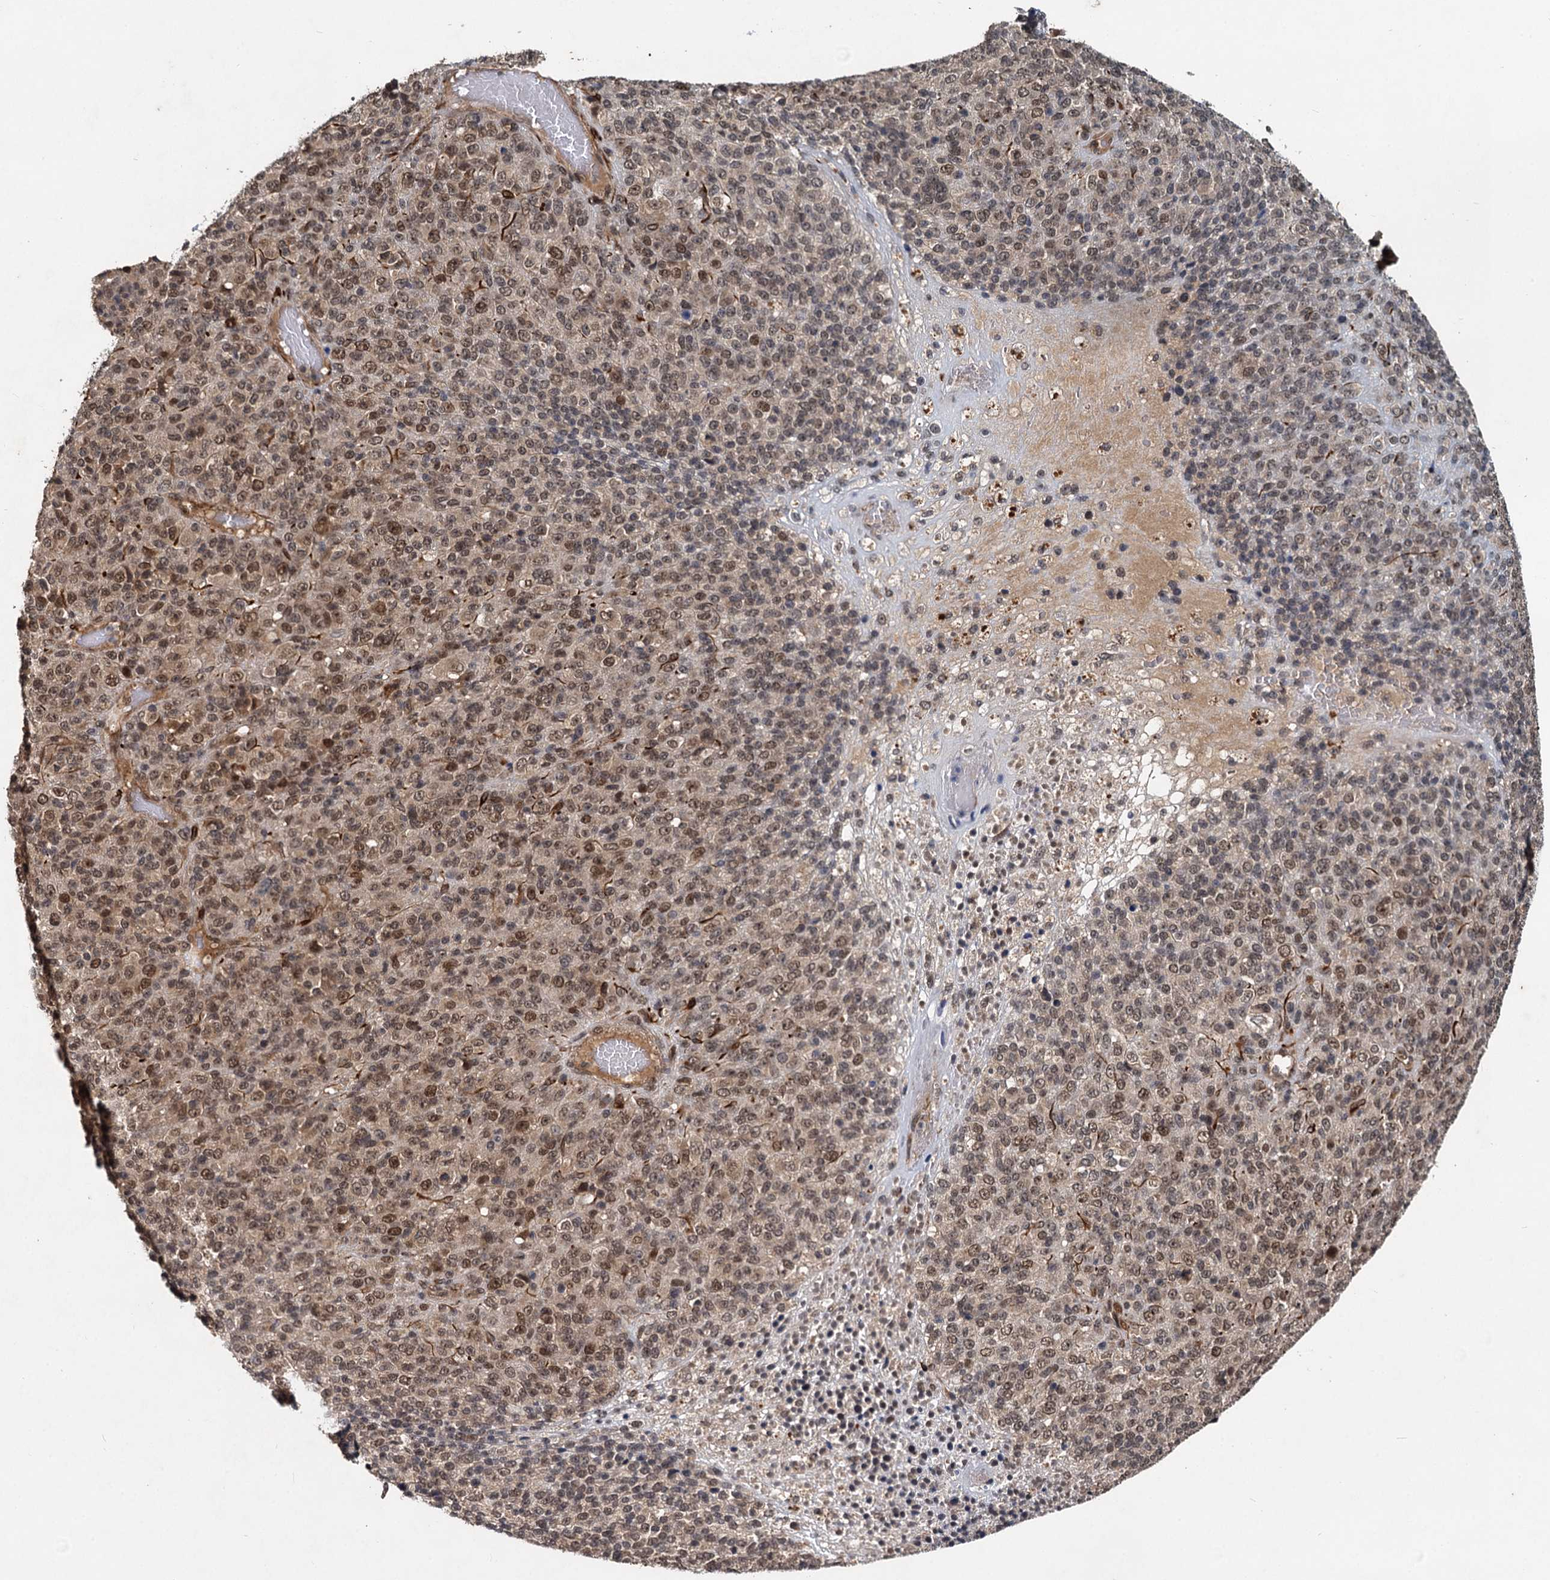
{"staining": {"intensity": "moderate", "quantity": ">75%", "location": "nuclear"}, "tissue": "melanoma", "cell_type": "Tumor cells", "image_type": "cancer", "snomed": [{"axis": "morphology", "description": "Malignant melanoma, Metastatic site"}, {"axis": "topography", "description": "Brain"}], "caption": "Immunohistochemical staining of human melanoma displays medium levels of moderate nuclear staining in about >75% of tumor cells.", "gene": "RITA1", "patient": {"sex": "female", "age": 56}}